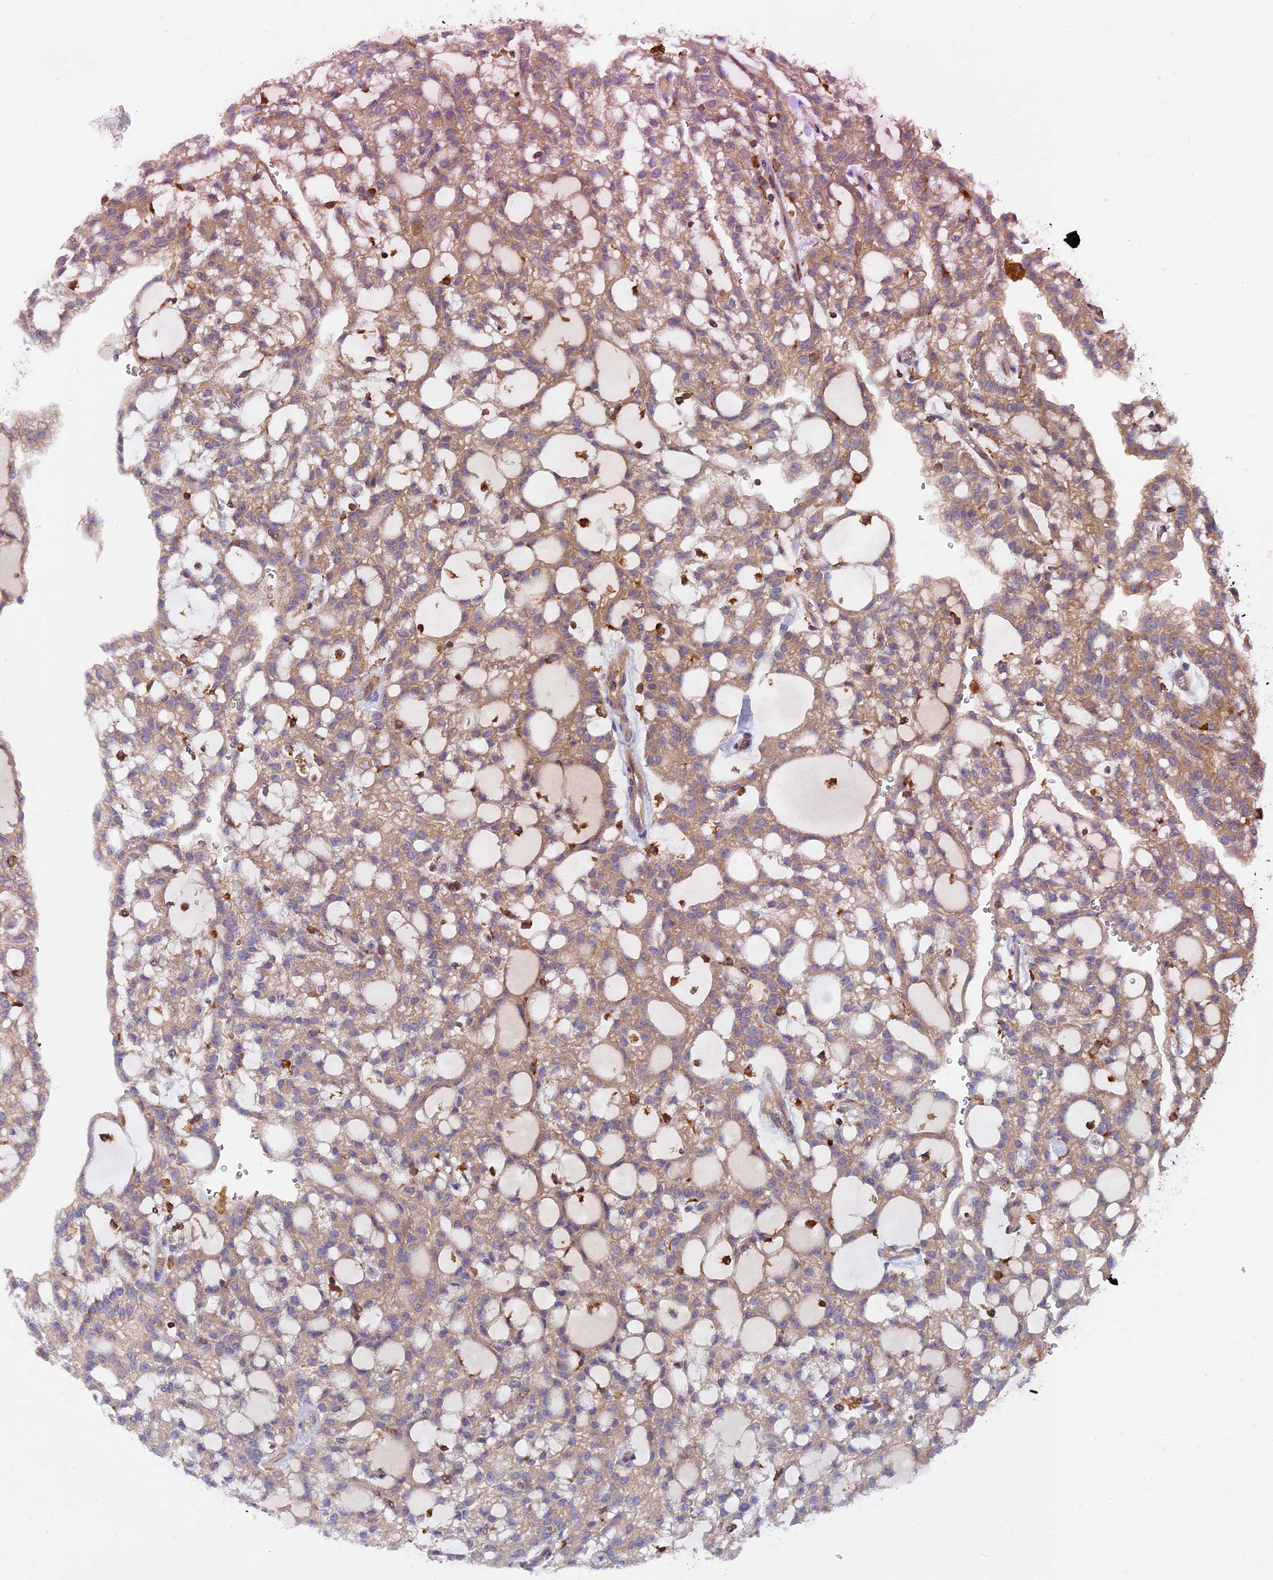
{"staining": {"intensity": "weak", "quantity": ">75%", "location": "cytoplasmic/membranous"}, "tissue": "renal cancer", "cell_type": "Tumor cells", "image_type": "cancer", "snomed": [{"axis": "morphology", "description": "Adenocarcinoma, NOS"}, {"axis": "topography", "description": "Kidney"}], "caption": "Immunohistochemistry (IHC) micrograph of human renal cancer stained for a protein (brown), which reveals low levels of weak cytoplasmic/membranous positivity in about >75% of tumor cells.", "gene": "MYO9B", "patient": {"sex": "male", "age": 63}}